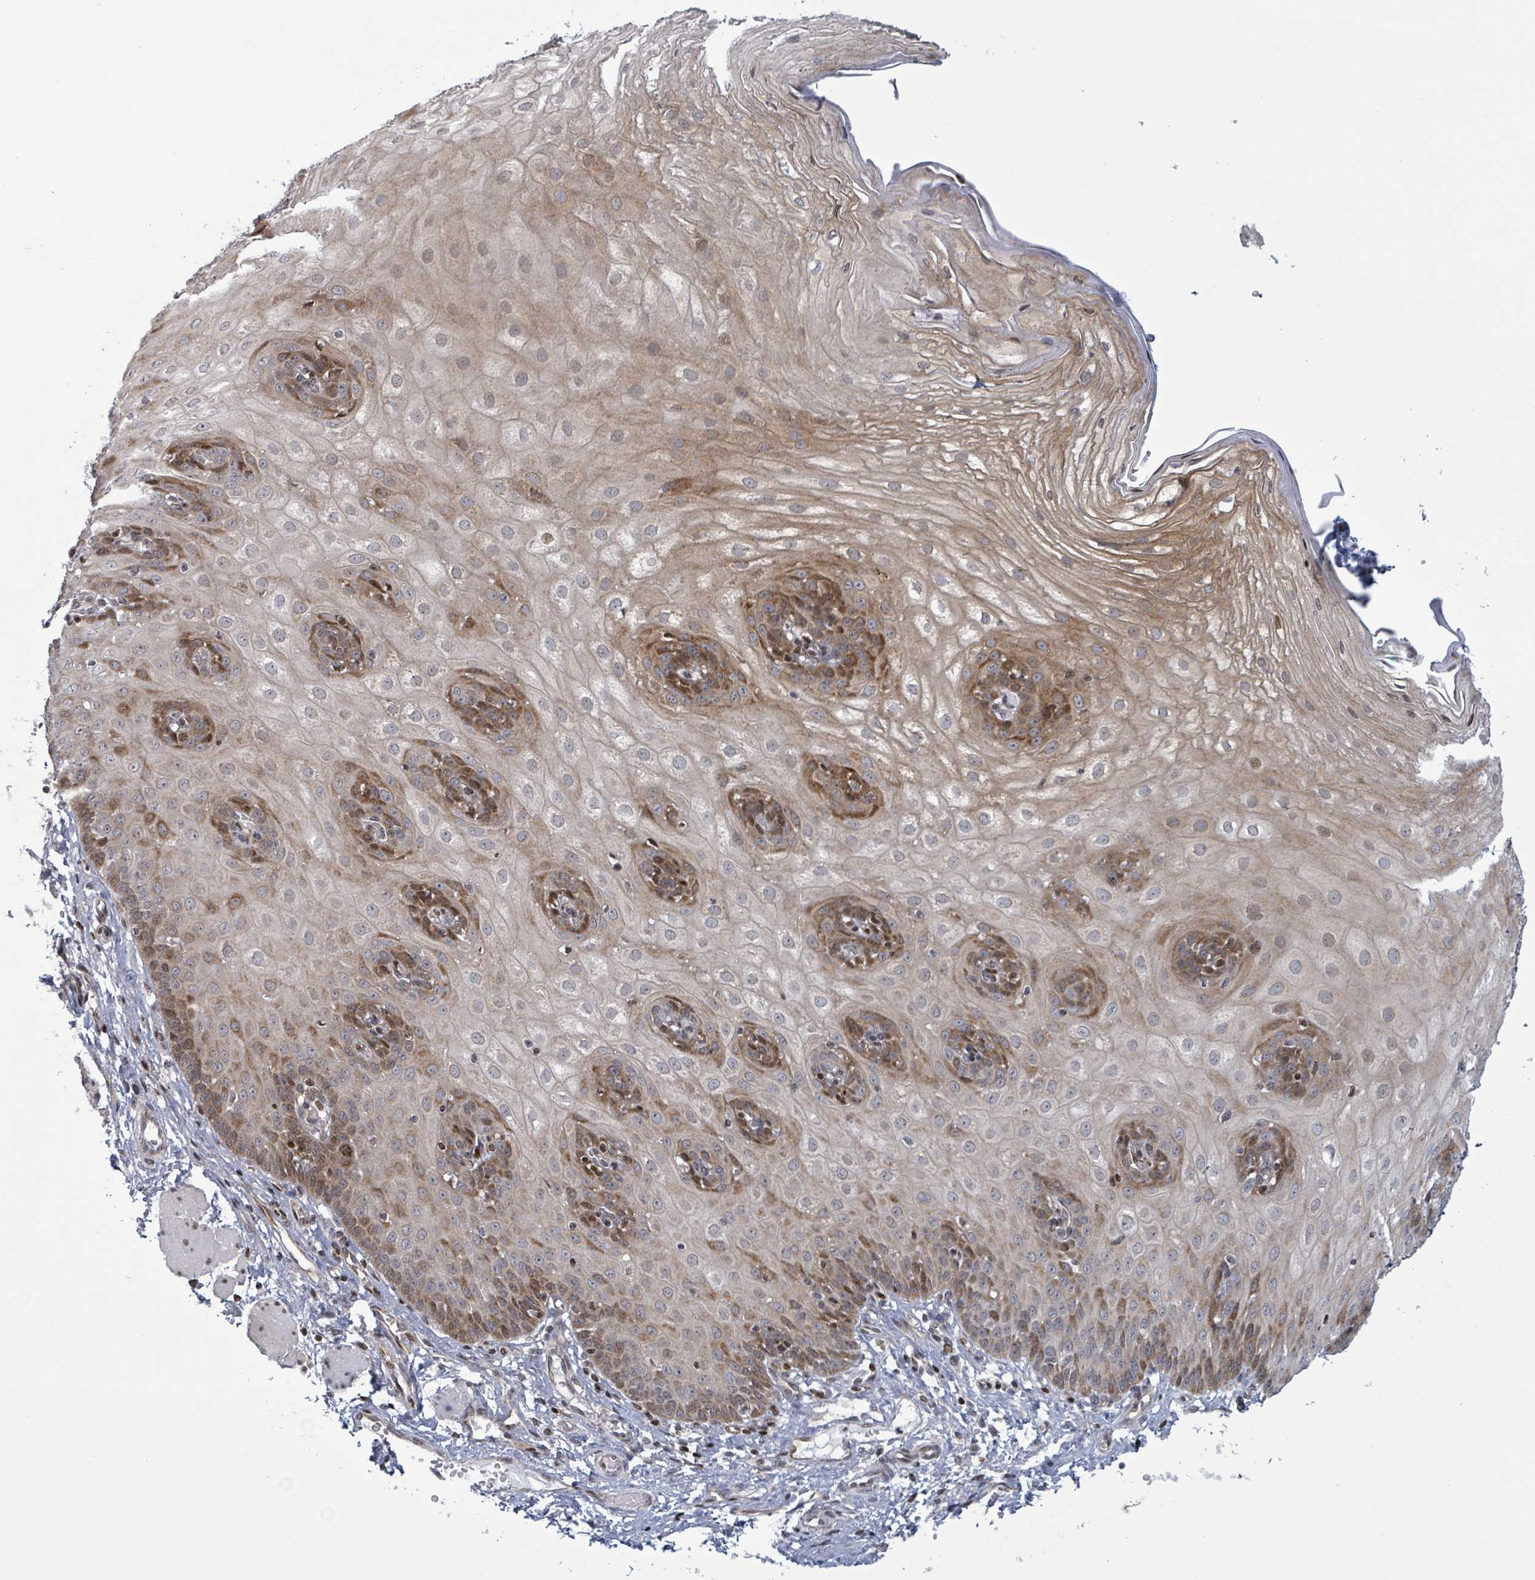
{"staining": {"intensity": "moderate", "quantity": ">75%", "location": "cytoplasmic/membranous,nuclear"}, "tissue": "esophagus", "cell_type": "Squamous epithelial cells", "image_type": "normal", "snomed": [{"axis": "morphology", "description": "Normal tissue, NOS"}, {"axis": "topography", "description": "Esophagus"}], "caption": "This photomicrograph displays unremarkable esophagus stained with immunohistochemistry (IHC) to label a protein in brown. The cytoplasmic/membranous,nuclear of squamous epithelial cells show moderate positivity for the protein. Nuclei are counter-stained blue.", "gene": "FNDC4", "patient": {"sex": "male", "age": 69}}